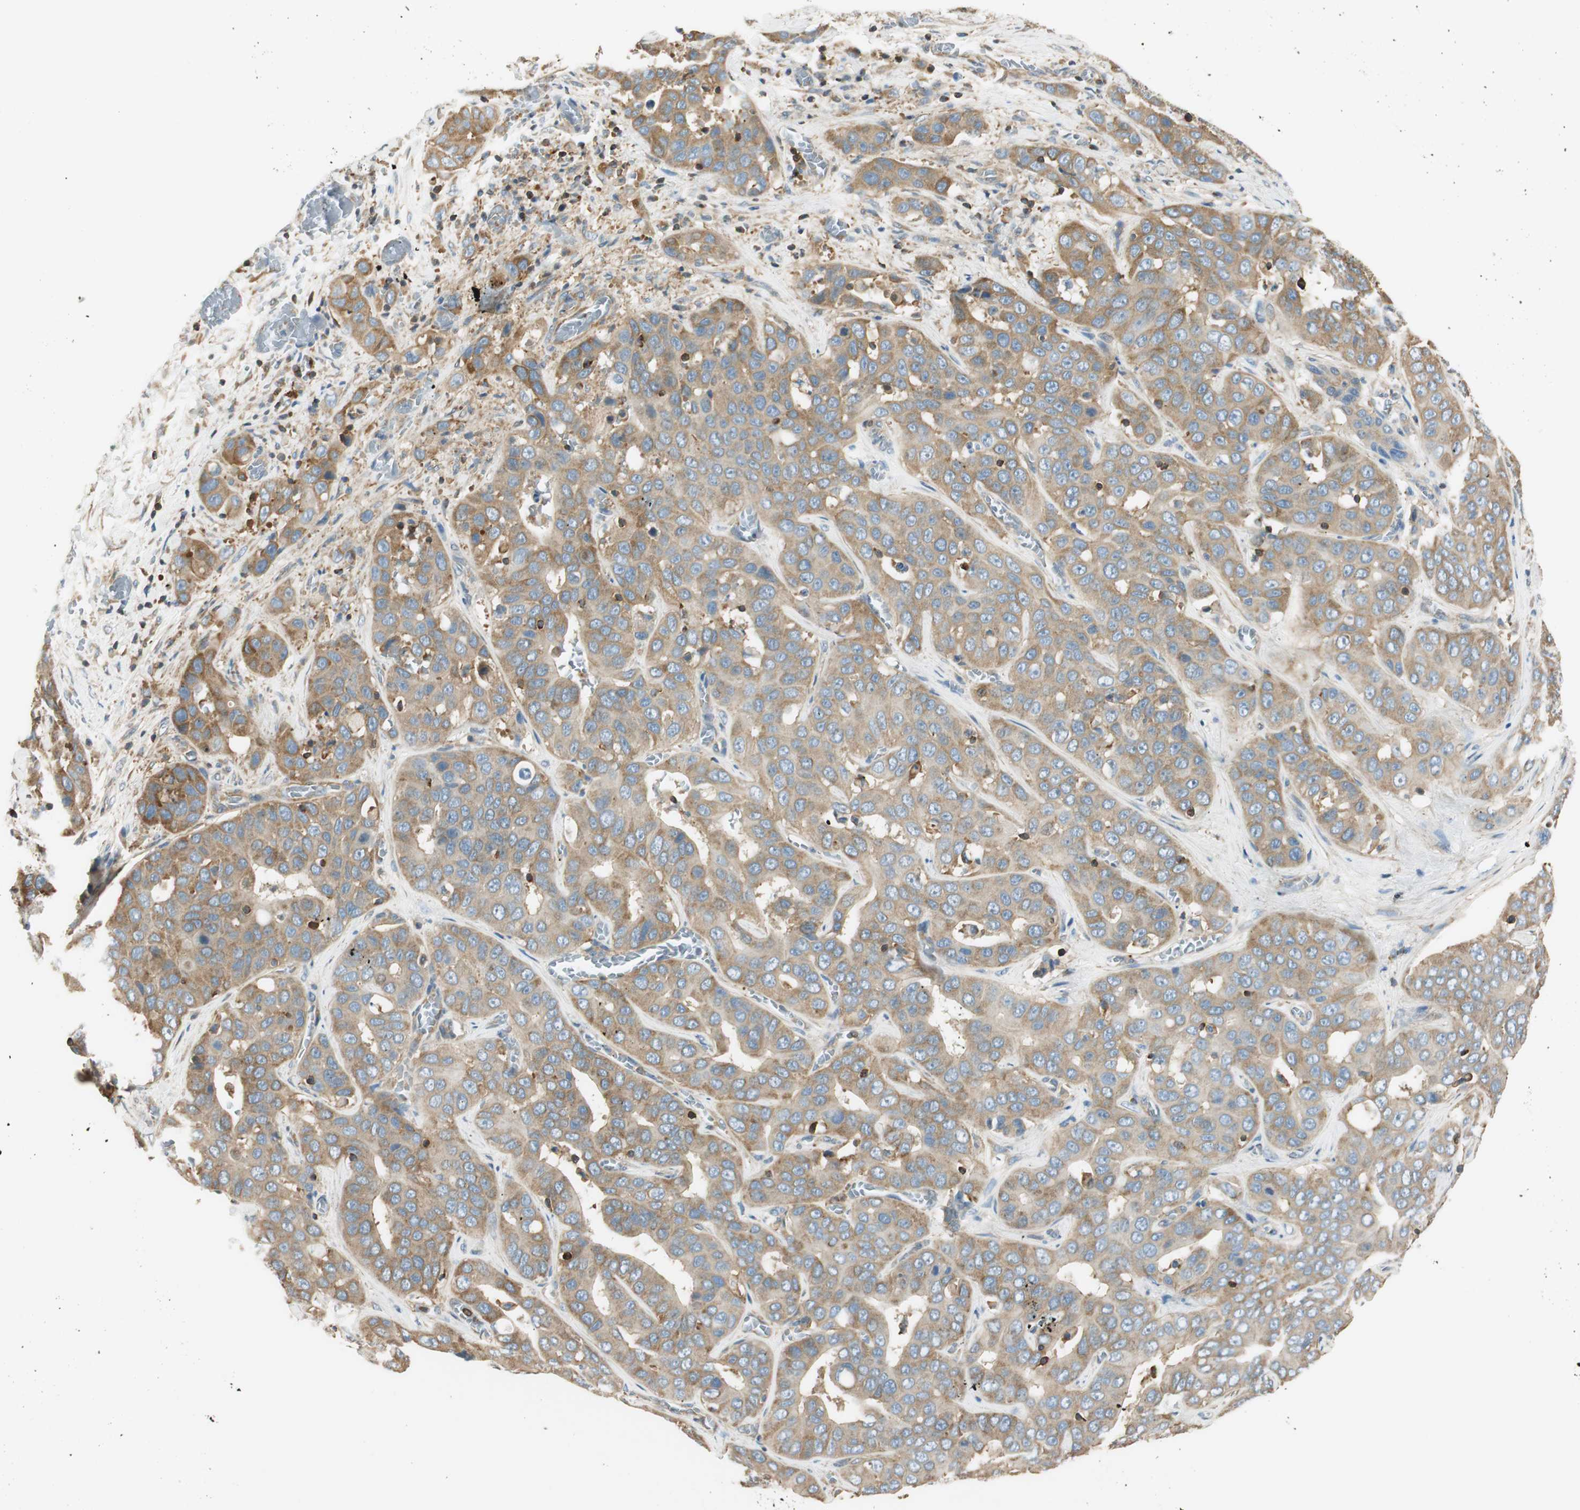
{"staining": {"intensity": "moderate", "quantity": ">75%", "location": "cytoplasmic/membranous"}, "tissue": "liver cancer", "cell_type": "Tumor cells", "image_type": "cancer", "snomed": [{"axis": "morphology", "description": "Cholangiocarcinoma"}, {"axis": "topography", "description": "Liver"}], "caption": "A micrograph of human liver cholangiocarcinoma stained for a protein displays moderate cytoplasmic/membranous brown staining in tumor cells.", "gene": "PI4K2B", "patient": {"sex": "female", "age": 52}}